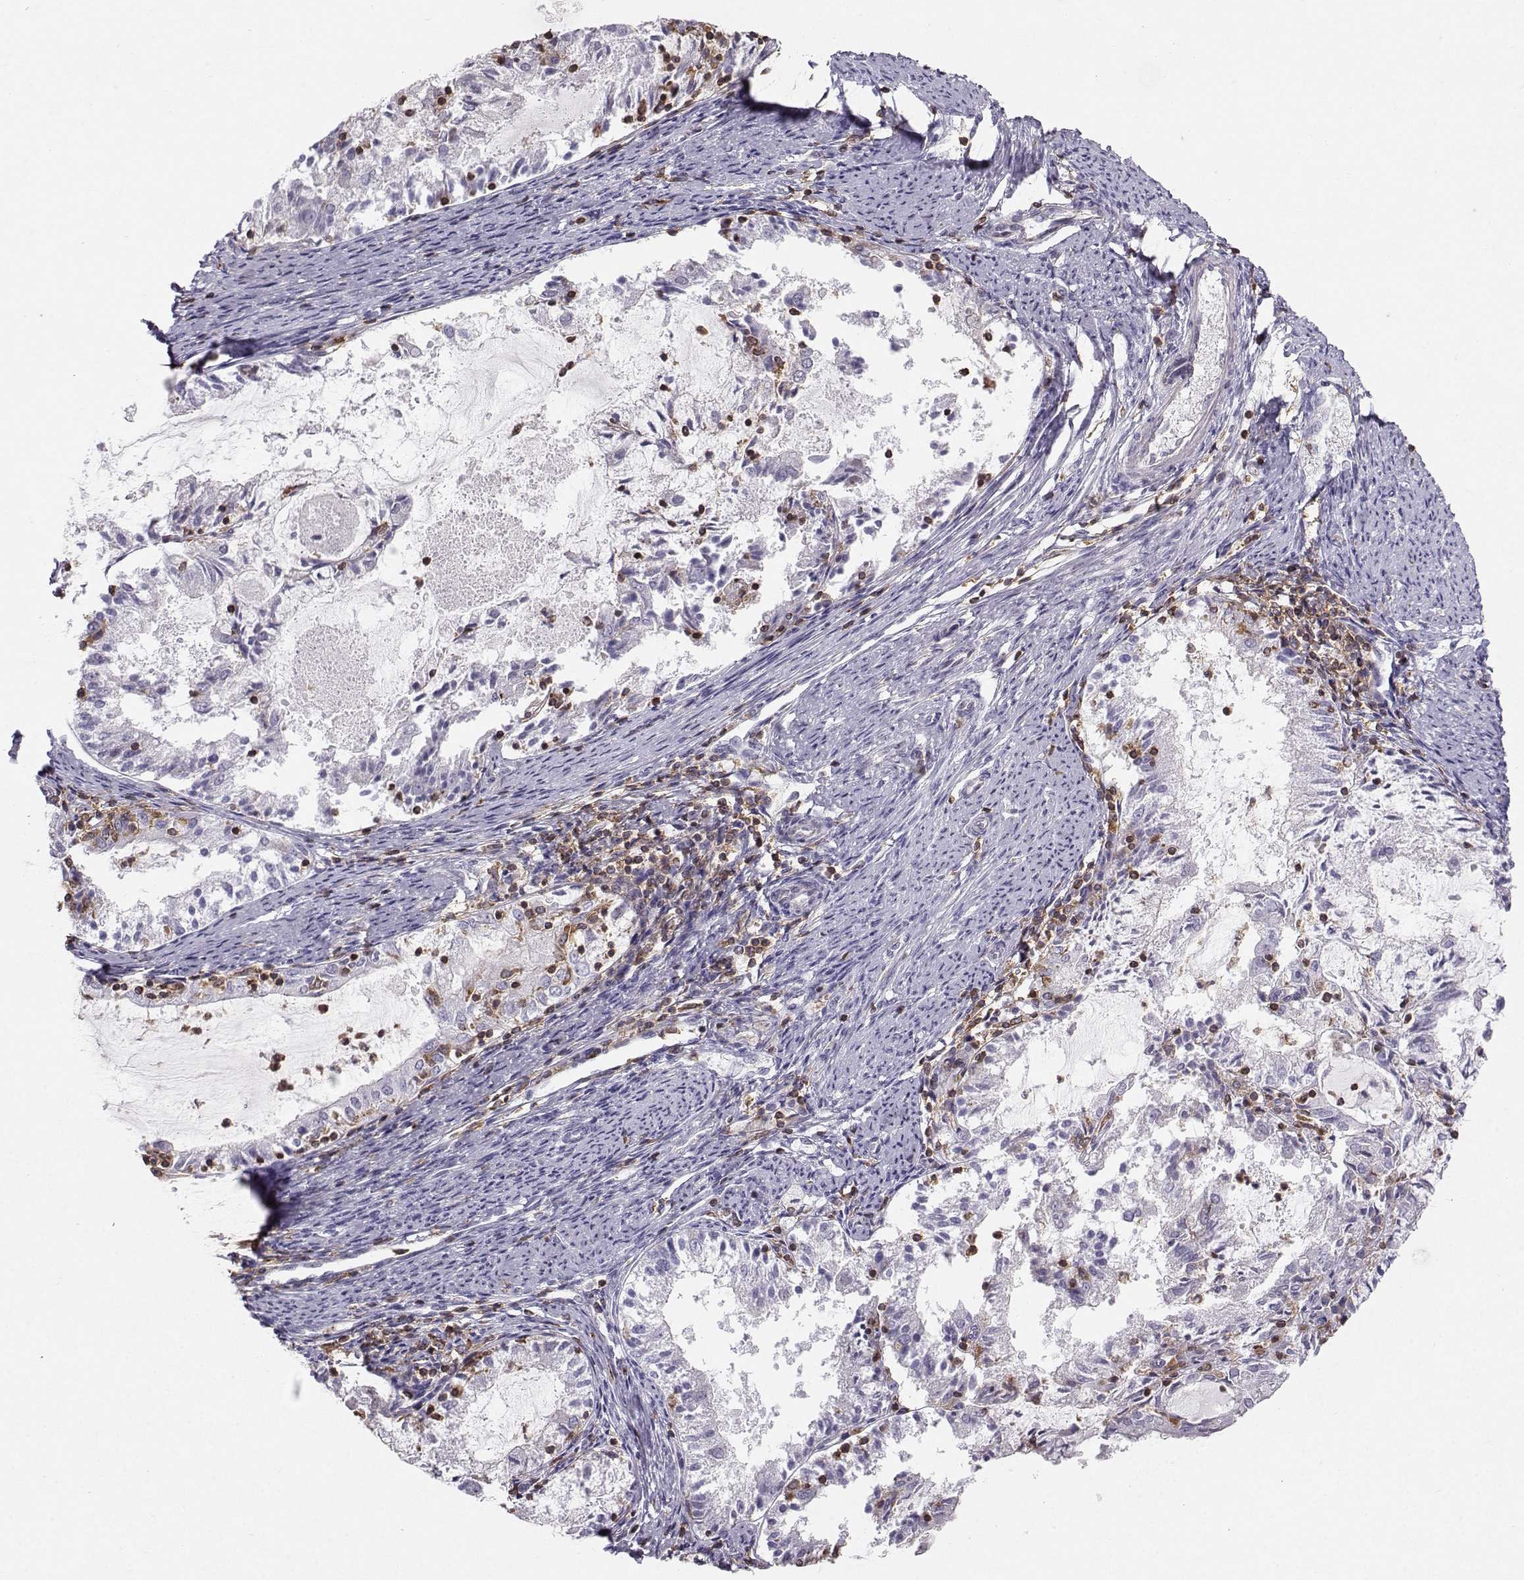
{"staining": {"intensity": "negative", "quantity": "none", "location": "none"}, "tissue": "endometrial cancer", "cell_type": "Tumor cells", "image_type": "cancer", "snomed": [{"axis": "morphology", "description": "Adenocarcinoma, NOS"}, {"axis": "topography", "description": "Endometrium"}], "caption": "Protein analysis of endometrial cancer shows no significant positivity in tumor cells.", "gene": "ZBTB32", "patient": {"sex": "female", "age": 57}}